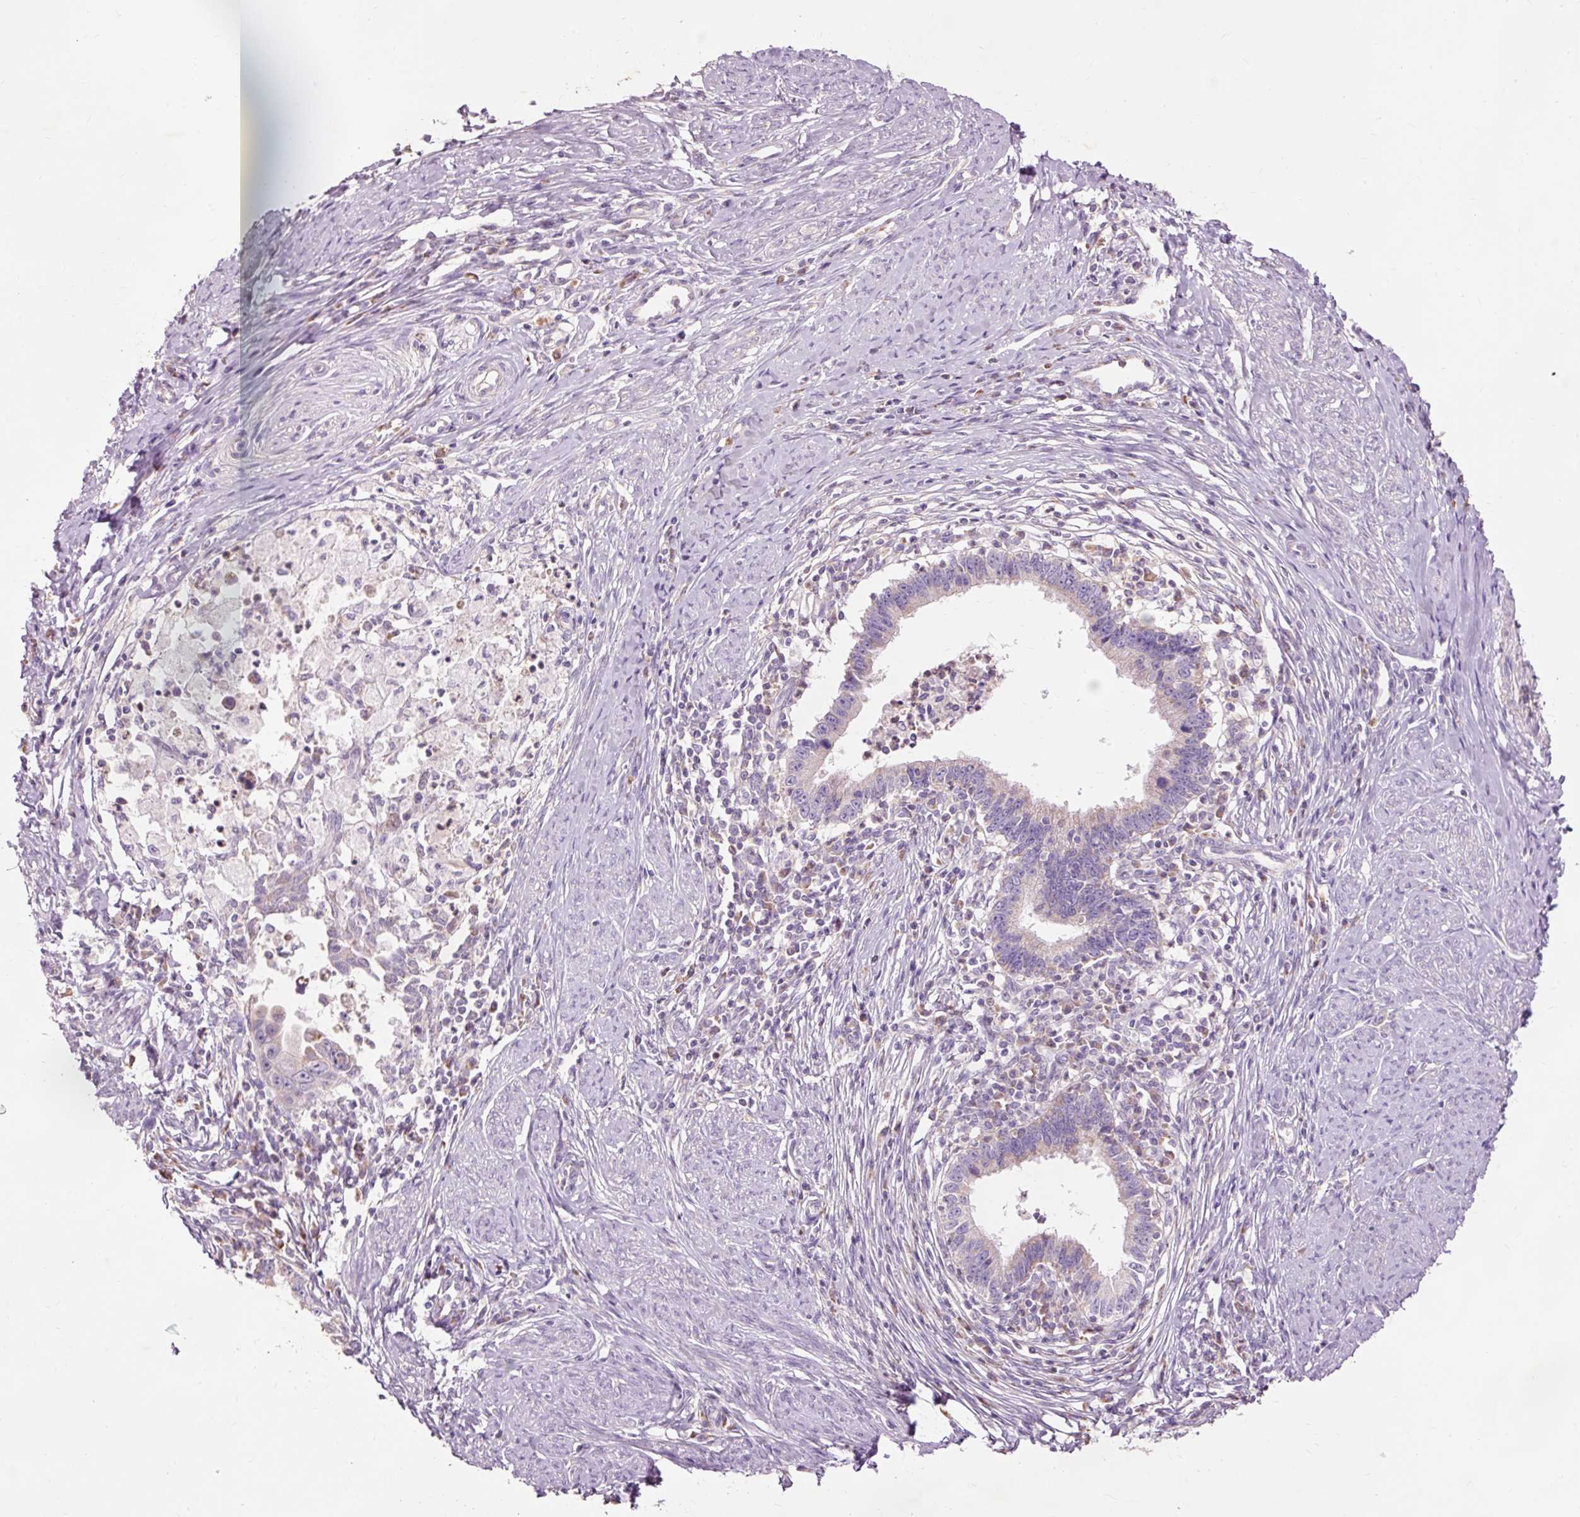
{"staining": {"intensity": "moderate", "quantity": "25%-75%", "location": "cytoplasmic/membranous"}, "tissue": "cervical cancer", "cell_type": "Tumor cells", "image_type": "cancer", "snomed": [{"axis": "morphology", "description": "Adenocarcinoma, NOS"}, {"axis": "topography", "description": "Cervix"}], "caption": "This is a micrograph of IHC staining of adenocarcinoma (cervical), which shows moderate expression in the cytoplasmic/membranous of tumor cells.", "gene": "PRDX5", "patient": {"sex": "female", "age": 36}}